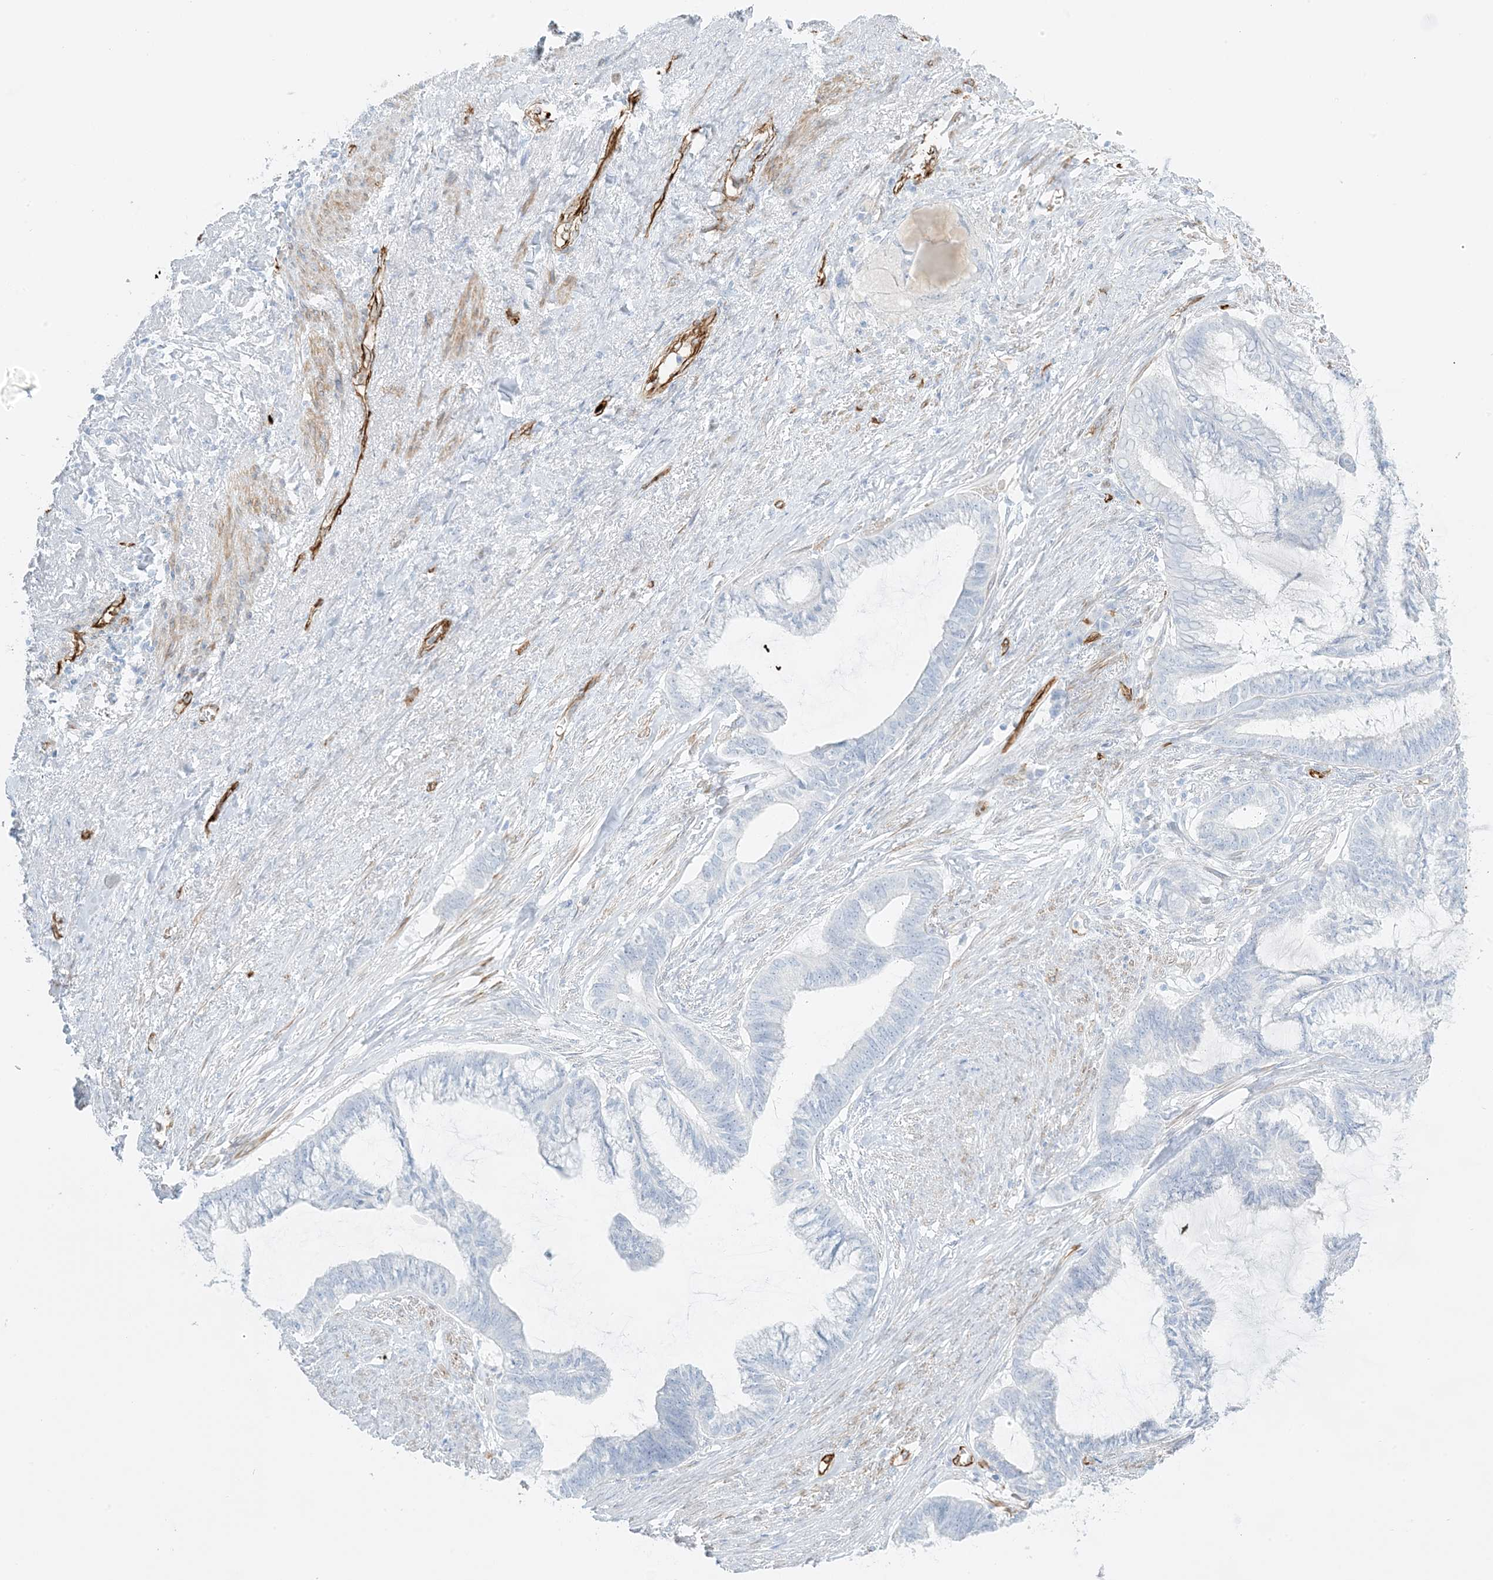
{"staining": {"intensity": "negative", "quantity": "none", "location": "none"}, "tissue": "endometrial cancer", "cell_type": "Tumor cells", "image_type": "cancer", "snomed": [{"axis": "morphology", "description": "Adenocarcinoma, NOS"}, {"axis": "topography", "description": "Endometrium"}], "caption": "An image of human endometrial cancer is negative for staining in tumor cells. (Brightfield microscopy of DAB immunohistochemistry (IHC) at high magnification).", "gene": "EPS8L3", "patient": {"sex": "female", "age": 86}}